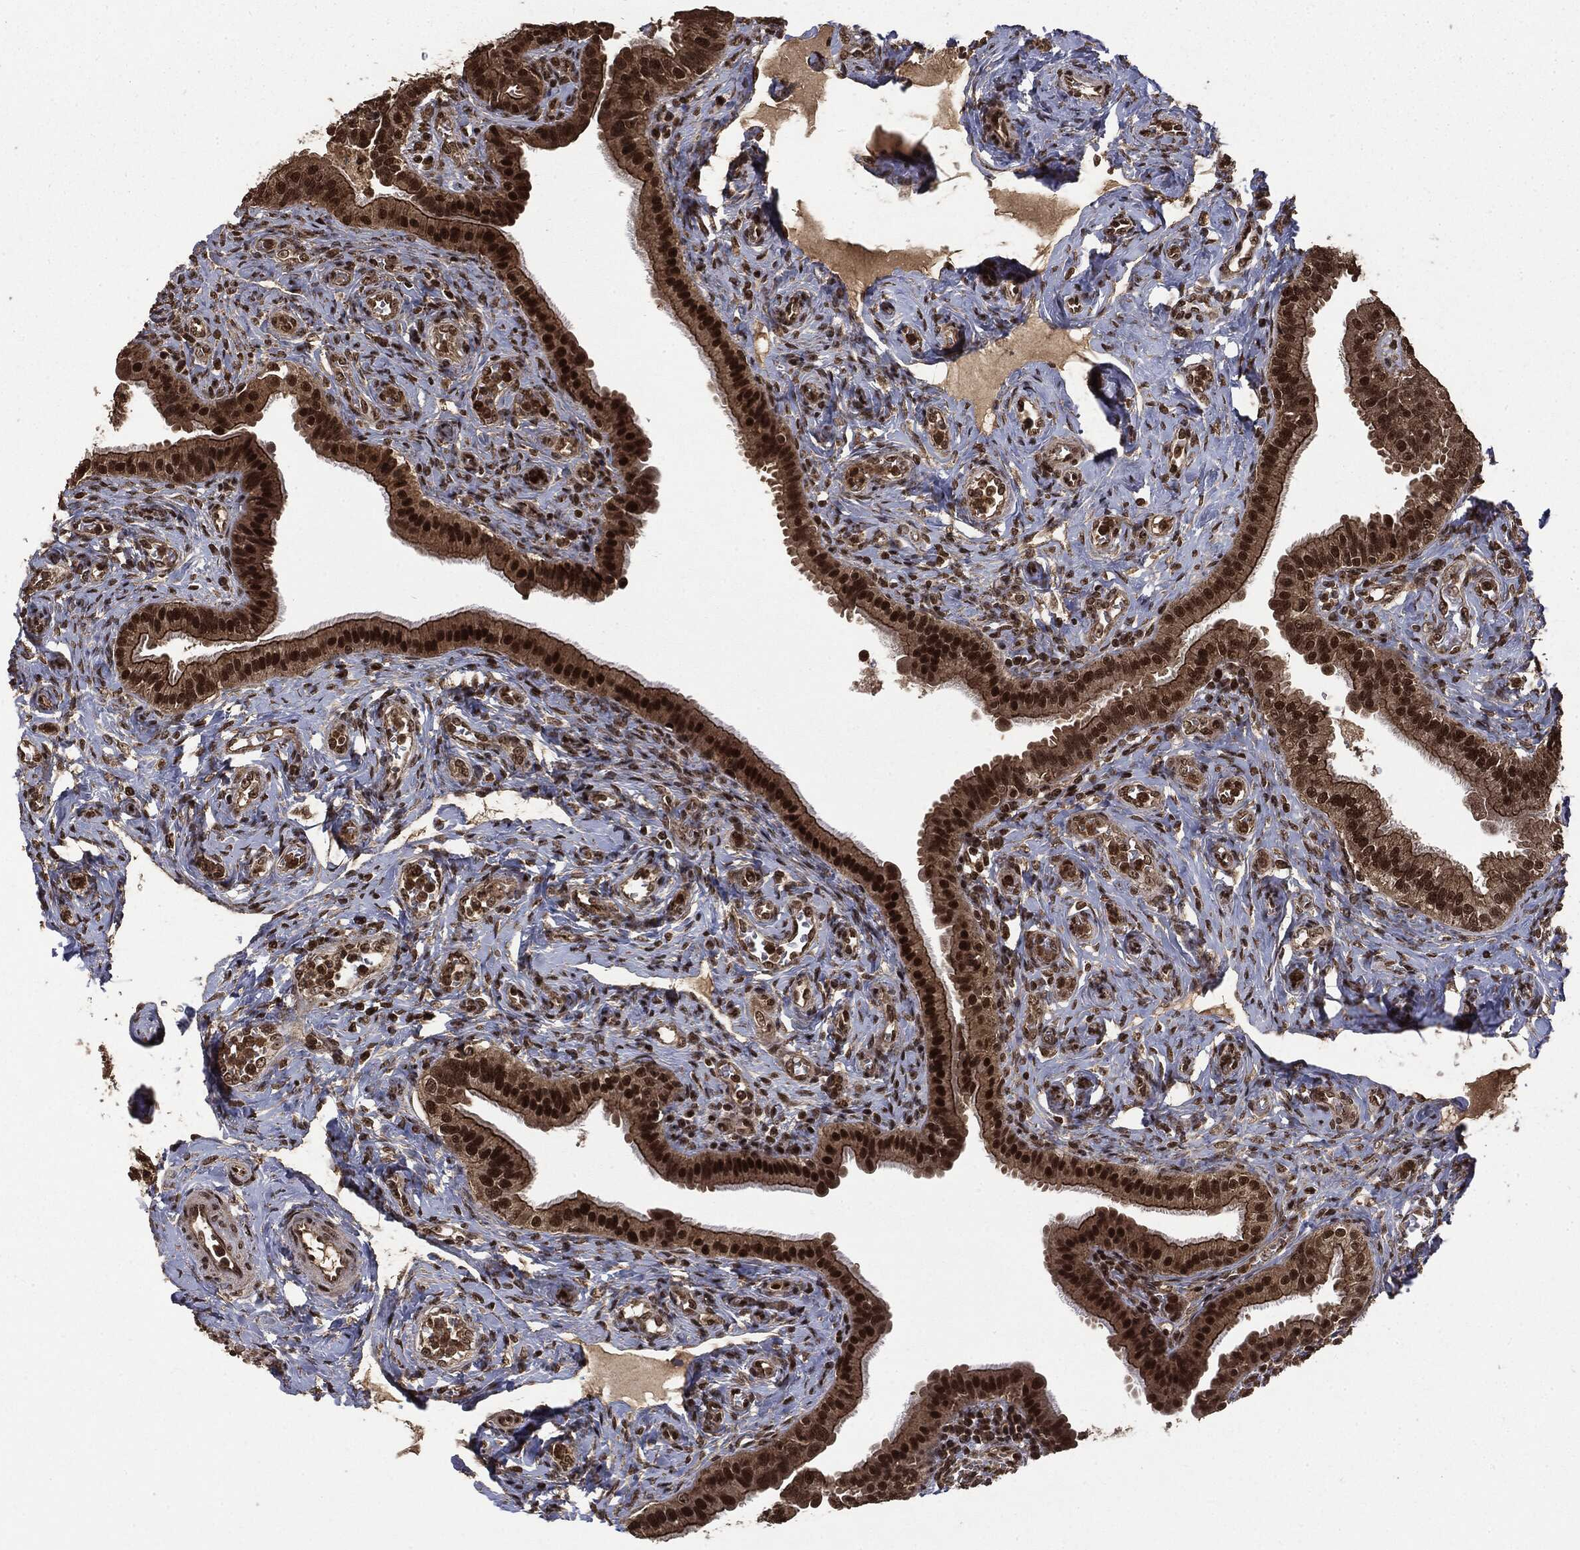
{"staining": {"intensity": "strong", "quantity": ">75%", "location": "cytoplasmic/membranous,nuclear"}, "tissue": "fallopian tube", "cell_type": "Glandular cells", "image_type": "normal", "snomed": [{"axis": "morphology", "description": "Normal tissue, NOS"}, {"axis": "topography", "description": "Fallopian tube"}], "caption": "Fallopian tube was stained to show a protein in brown. There is high levels of strong cytoplasmic/membranous,nuclear expression in approximately >75% of glandular cells. The protein is stained brown, and the nuclei are stained in blue (DAB IHC with brightfield microscopy, high magnification).", "gene": "CTDP1", "patient": {"sex": "female", "age": 41}}